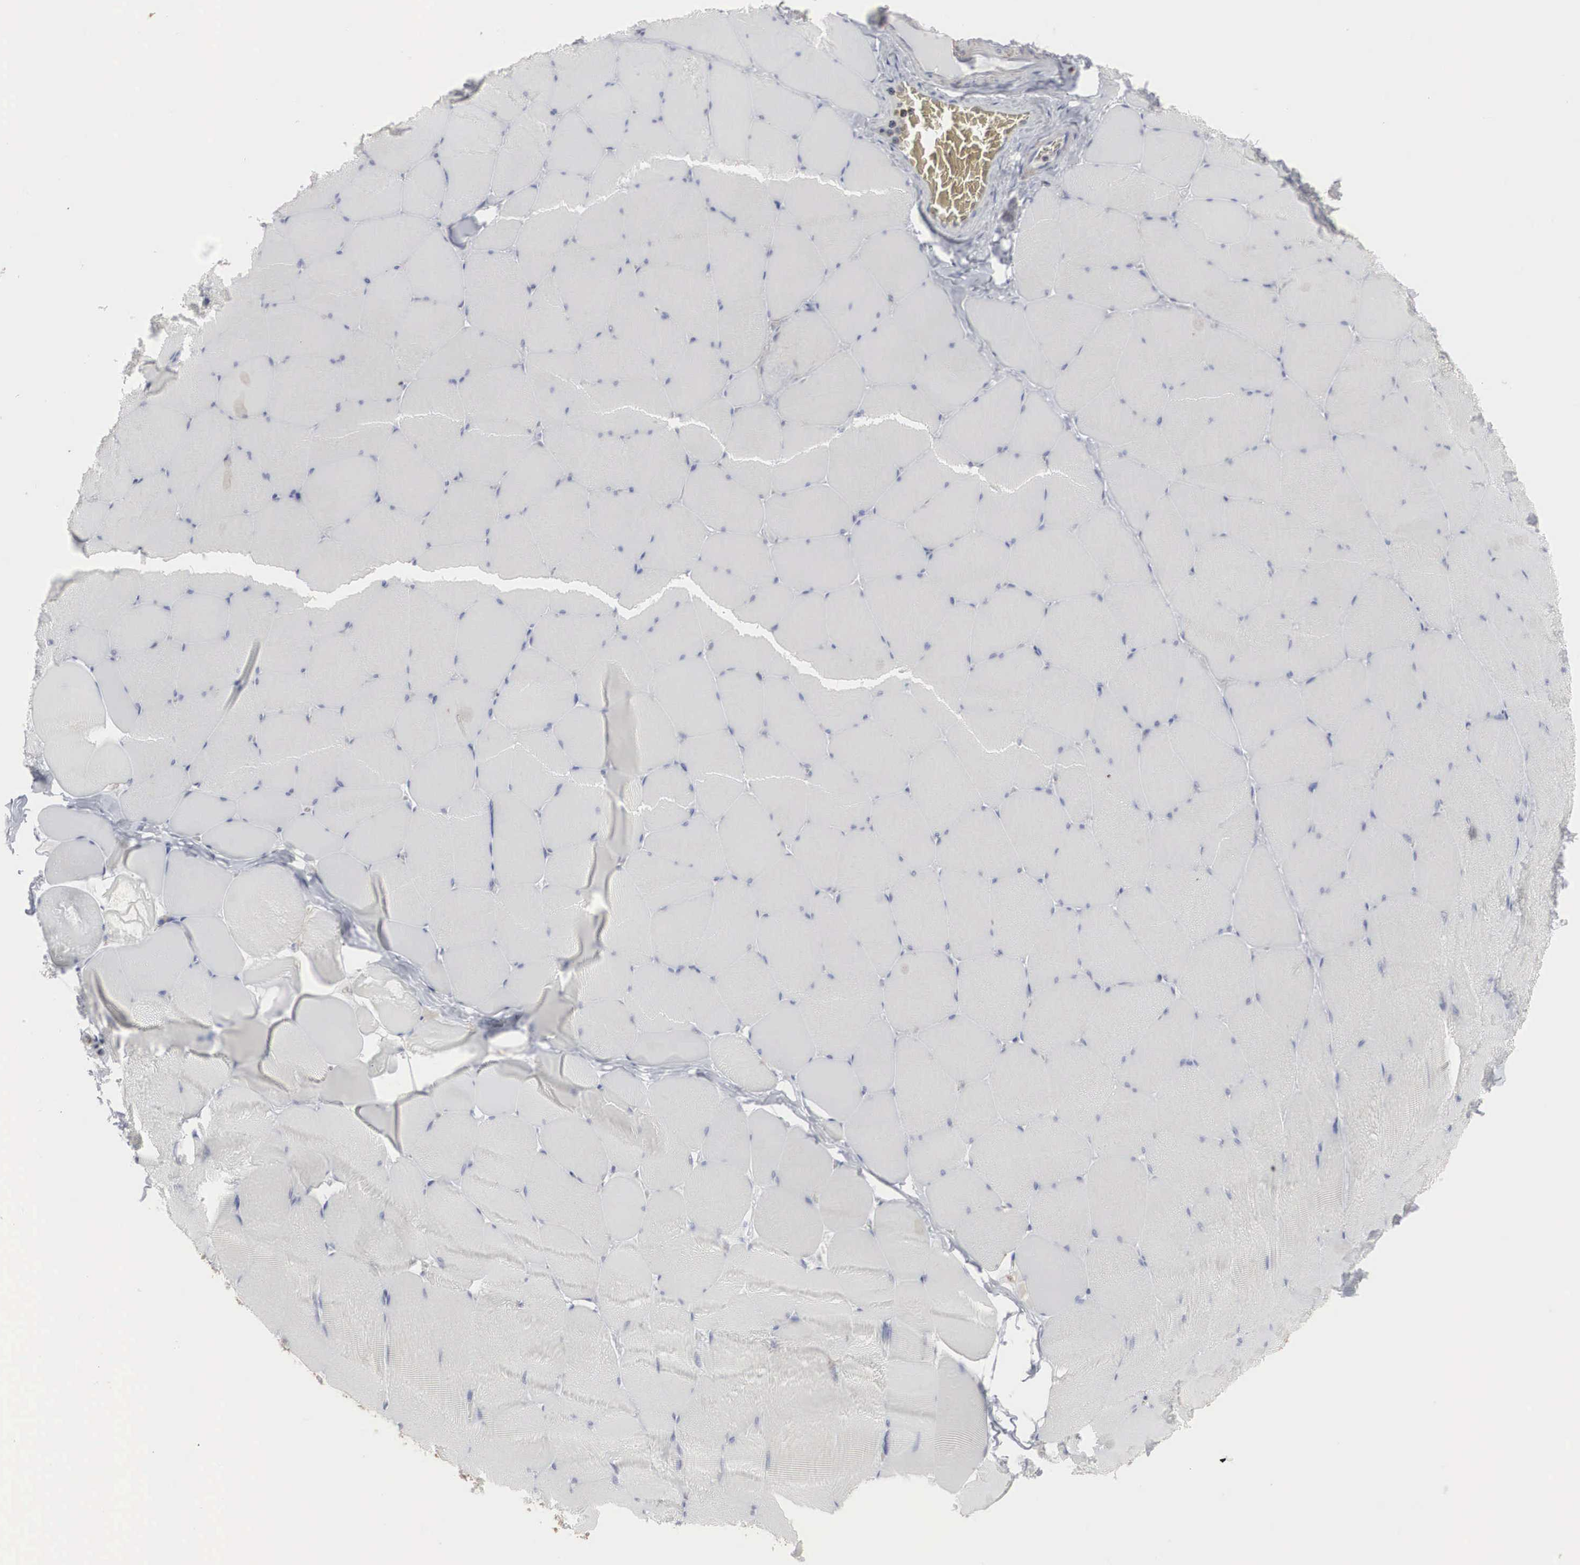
{"staining": {"intensity": "negative", "quantity": "none", "location": "none"}, "tissue": "skeletal muscle", "cell_type": "Myocytes", "image_type": "normal", "snomed": [{"axis": "morphology", "description": "Normal tissue, NOS"}, {"axis": "topography", "description": "Skeletal muscle"}, {"axis": "topography", "description": "Salivary gland"}], "caption": "IHC photomicrograph of normal skeletal muscle stained for a protein (brown), which reveals no staining in myocytes.", "gene": "CTAGE15", "patient": {"sex": "male", "age": 62}}